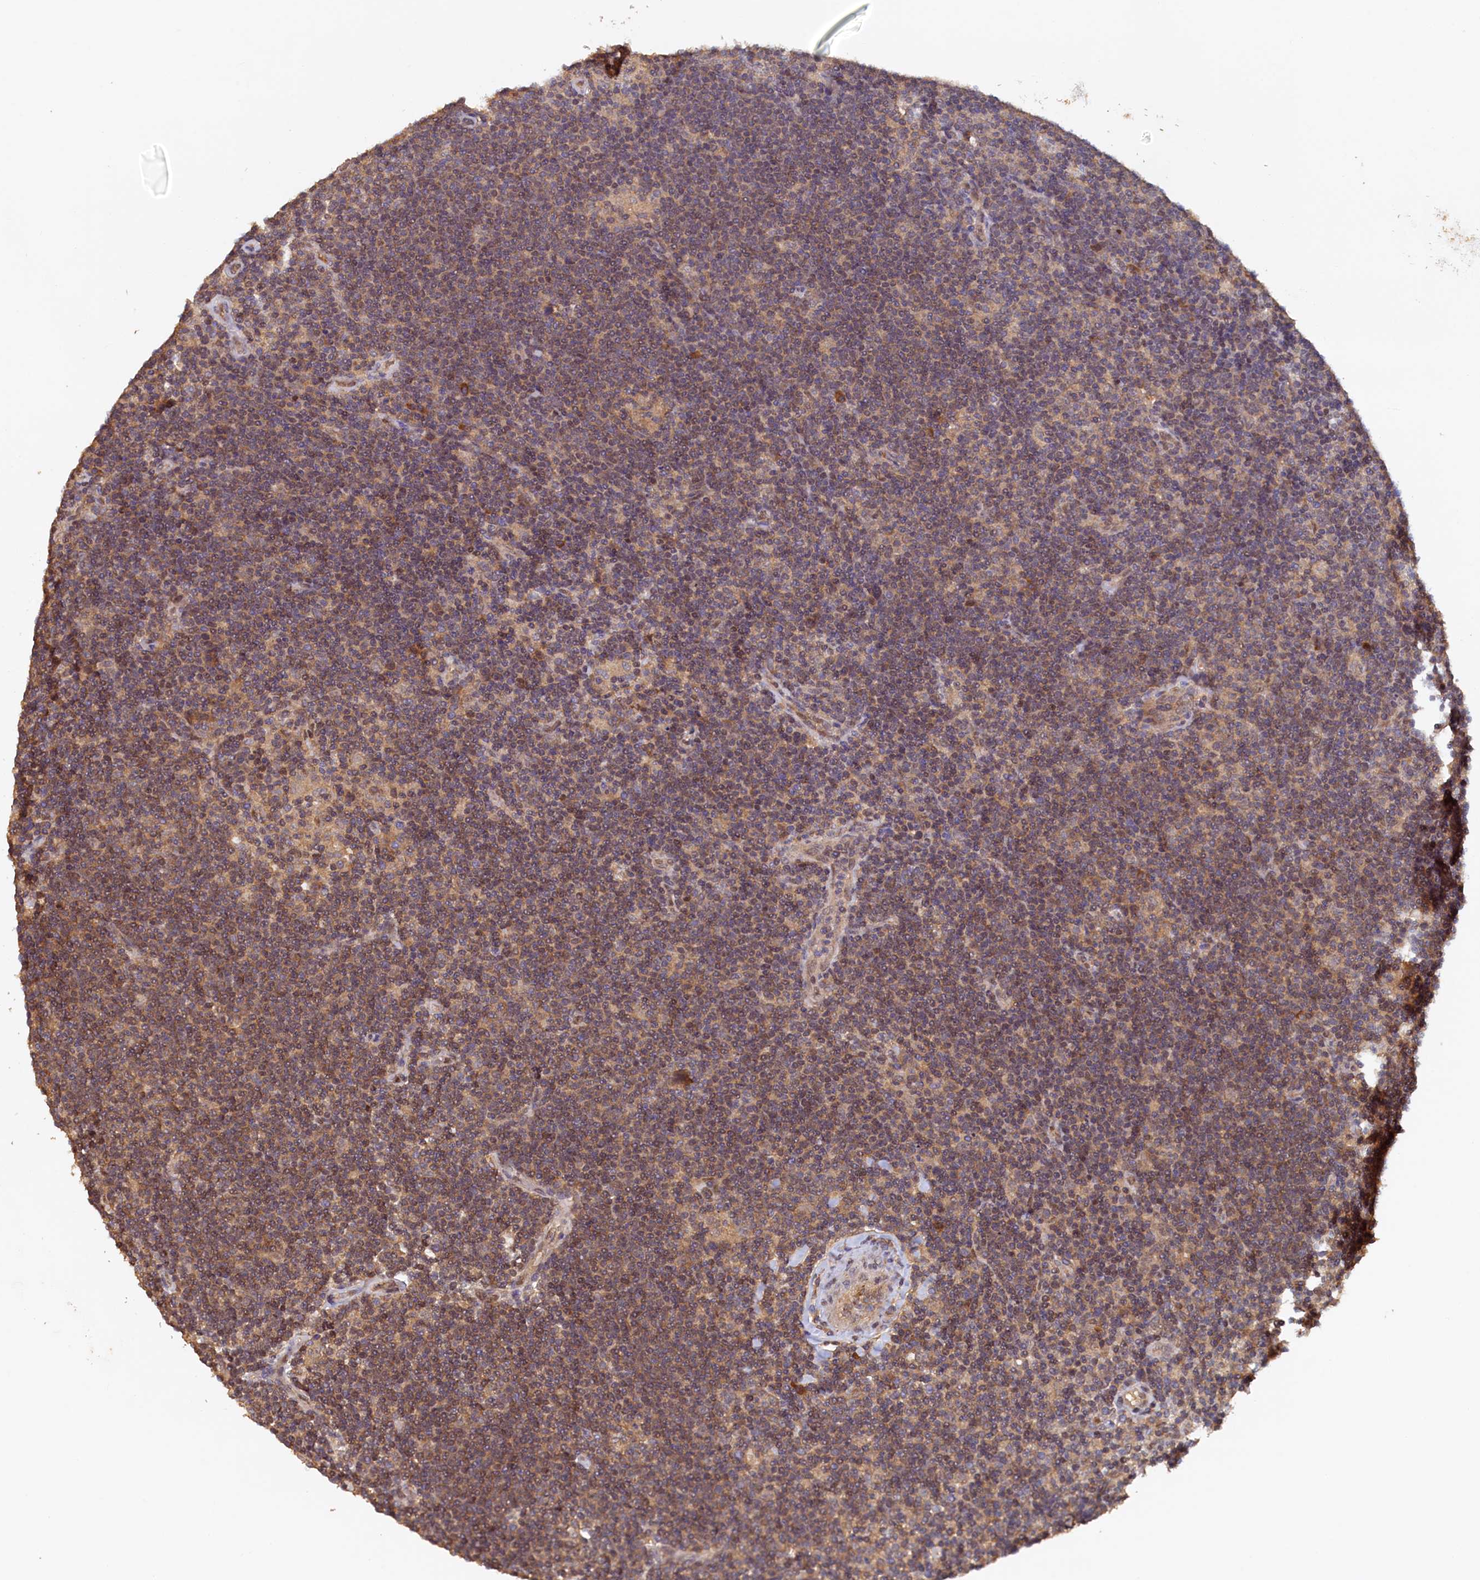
{"staining": {"intensity": "weak", "quantity": ">75%", "location": "cytoplasmic/membranous"}, "tissue": "lymphoma", "cell_type": "Tumor cells", "image_type": "cancer", "snomed": [{"axis": "morphology", "description": "Hodgkin's disease, NOS"}, {"axis": "topography", "description": "Lymph node"}], "caption": "Immunohistochemistry (IHC) (DAB) staining of lymphoma demonstrates weak cytoplasmic/membranous protein positivity in about >75% of tumor cells. The protein of interest is stained brown, and the nuclei are stained in blue (DAB (3,3'-diaminobenzidine) IHC with brightfield microscopy, high magnification).", "gene": "UBL7", "patient": {"sex": "female", "age": 57}}